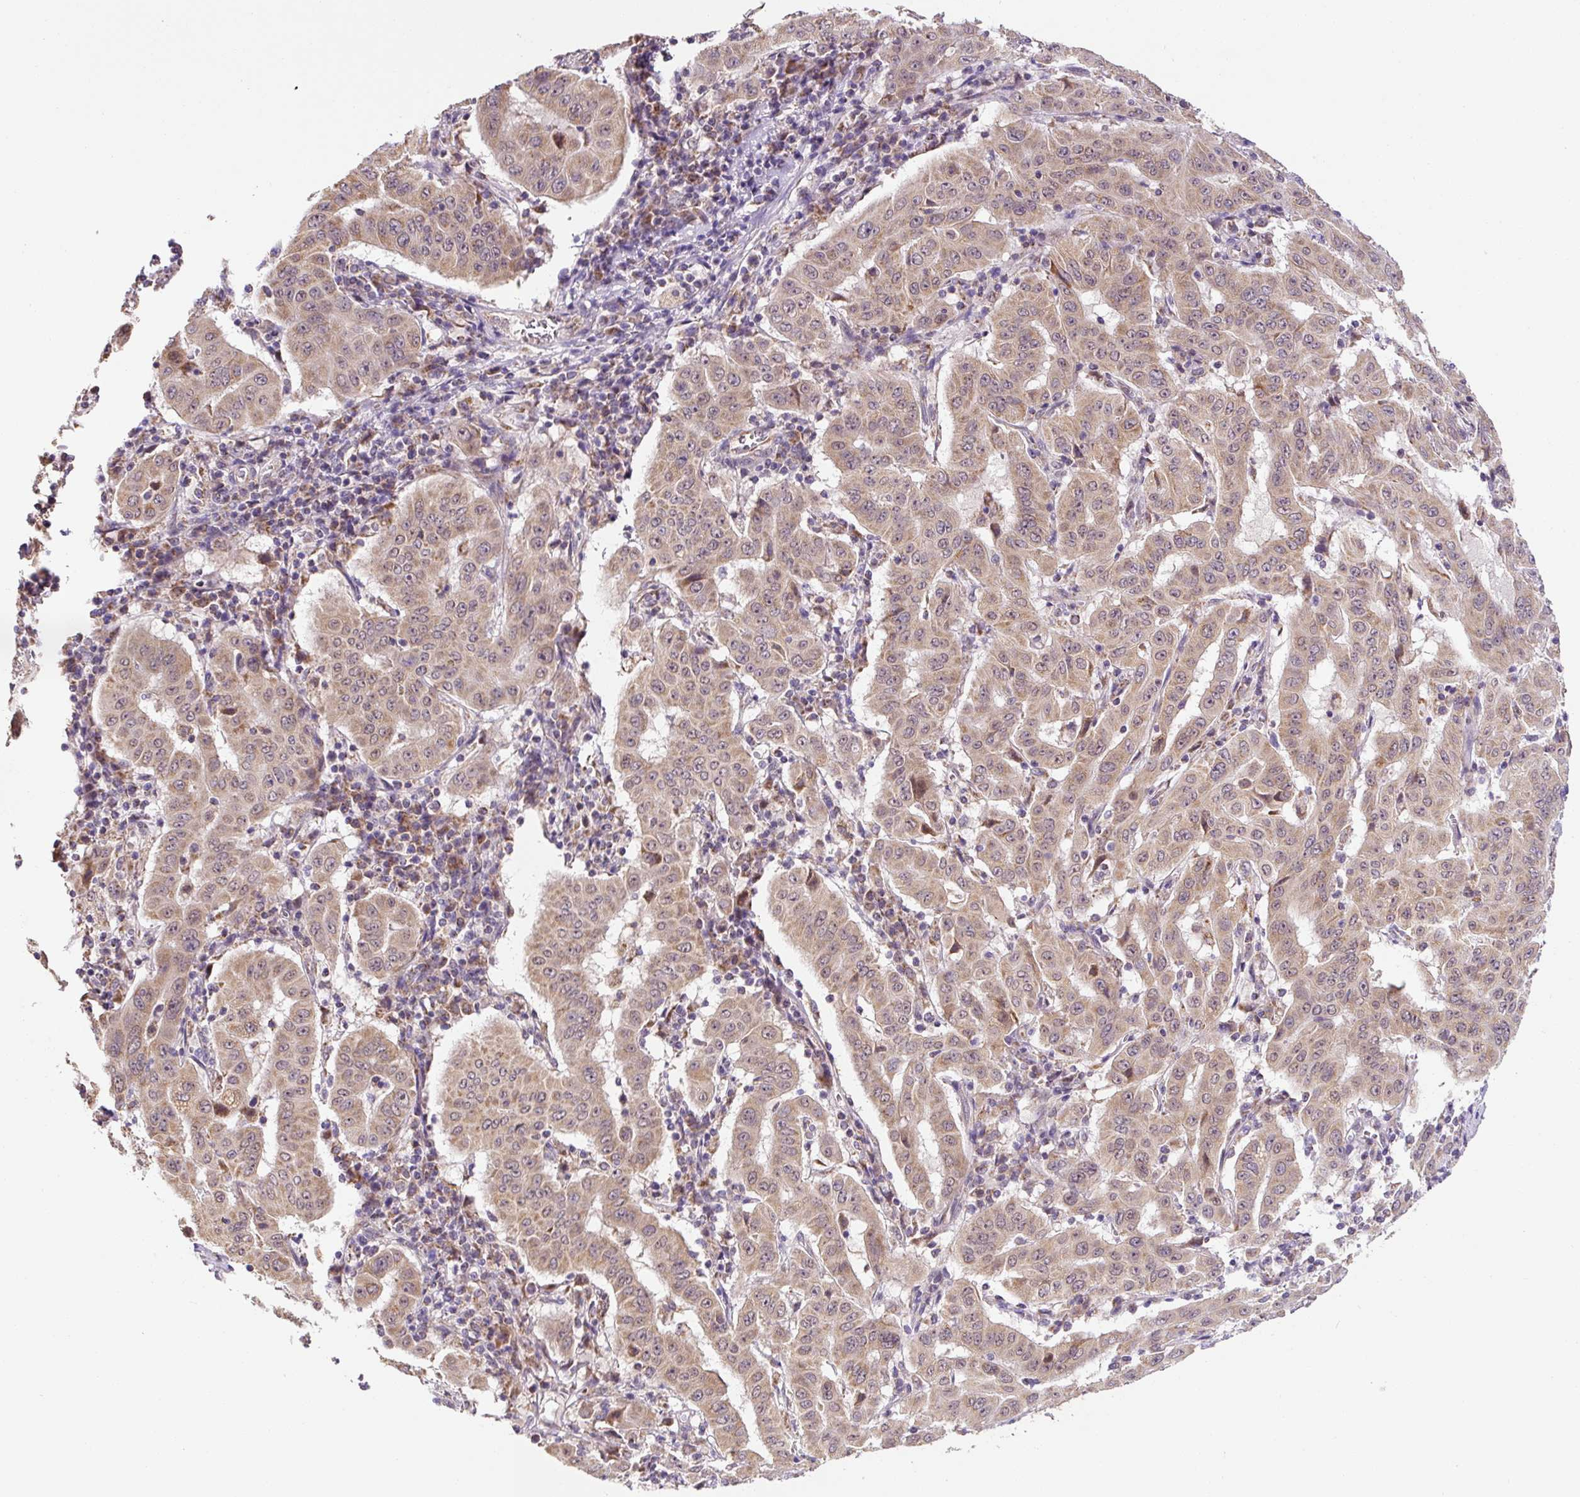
{"staining": {"intensity": "moderate", "quantity": ">75%", "location": "cytoplasmic/membranous"}, "tissue": "pancreatic cancer", "cell_type": "Tumor cells", "image_type": "cancer", "snomed": [{"axis": "morphology", "description": "Adenocarcinoma, NOS"}, {"axis": "topography", "description": "Pancreas"}], "caption": "An immunohistochemistry (IHC) photomicrograph of tumor tissue is shown. Protein staining in brown labels moderate cytoplasmic/membranous positivity in pancreatic cancer within tumor cells.", "gene": "MFSD9", "patient": {"sex": "male", "age": 63}}